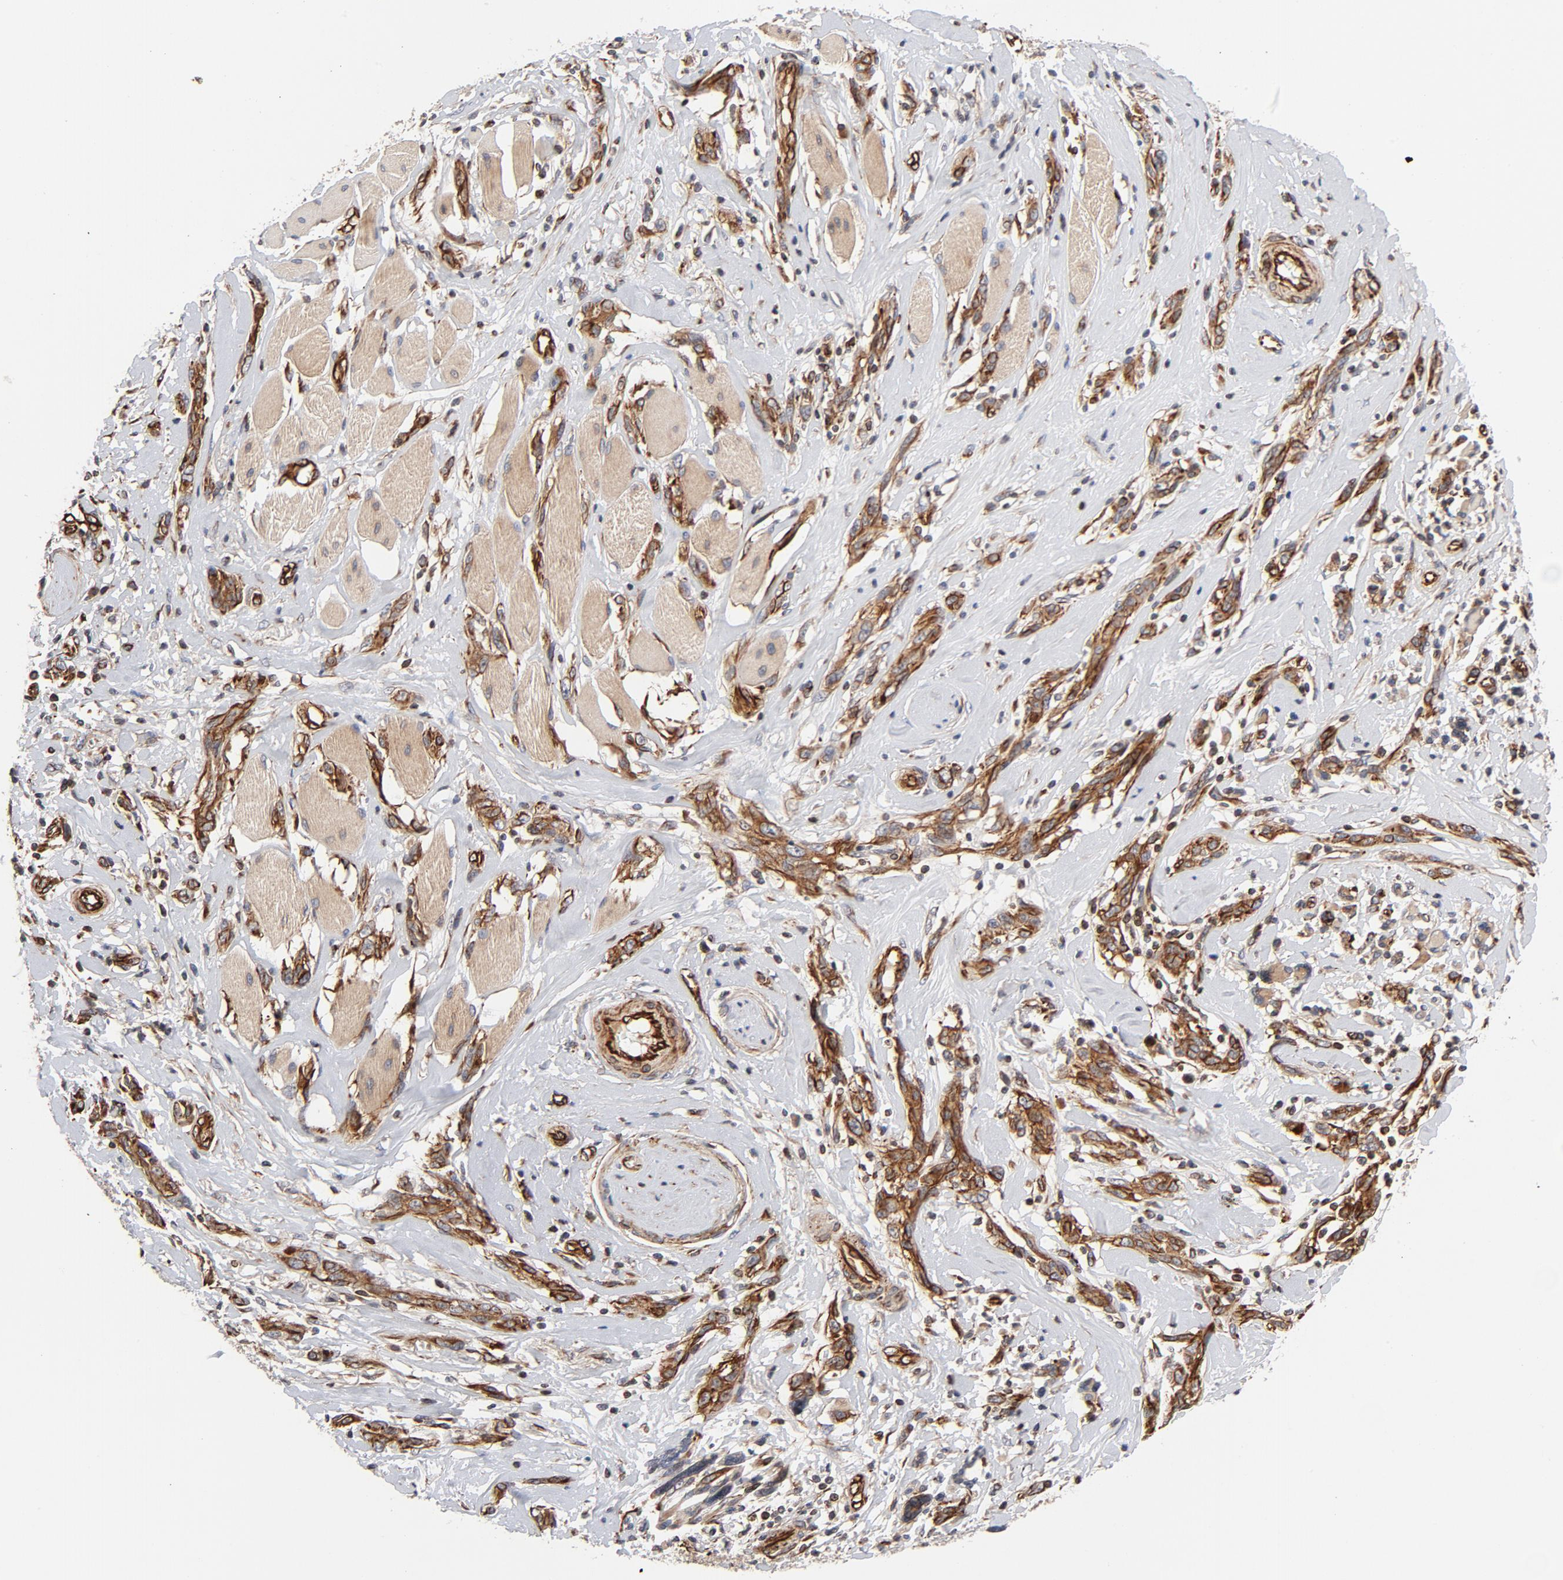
{"staining": {"intensity": "strong", "quantity": ">75%", "location": "cytoplasmic/membranous"}, "tissue": "melanoma", "cell_type": "Tumor cells", "image_type": "cancer", "snomed": [{"axis": "morphology", "description": "Malignant melanoma, NOS"}, {"axis": "topography", "description": "Skin"}], "caption": "This histopathology image displays melanoma stained with IHC to label a protein in brown. The cytoplasmic/membranous of tumor cells show strong positivity for the protein. Nuclei are counter-stained blue.", "gene": "DNAAF2", "patient": {"sex": "male", "age": 91}}